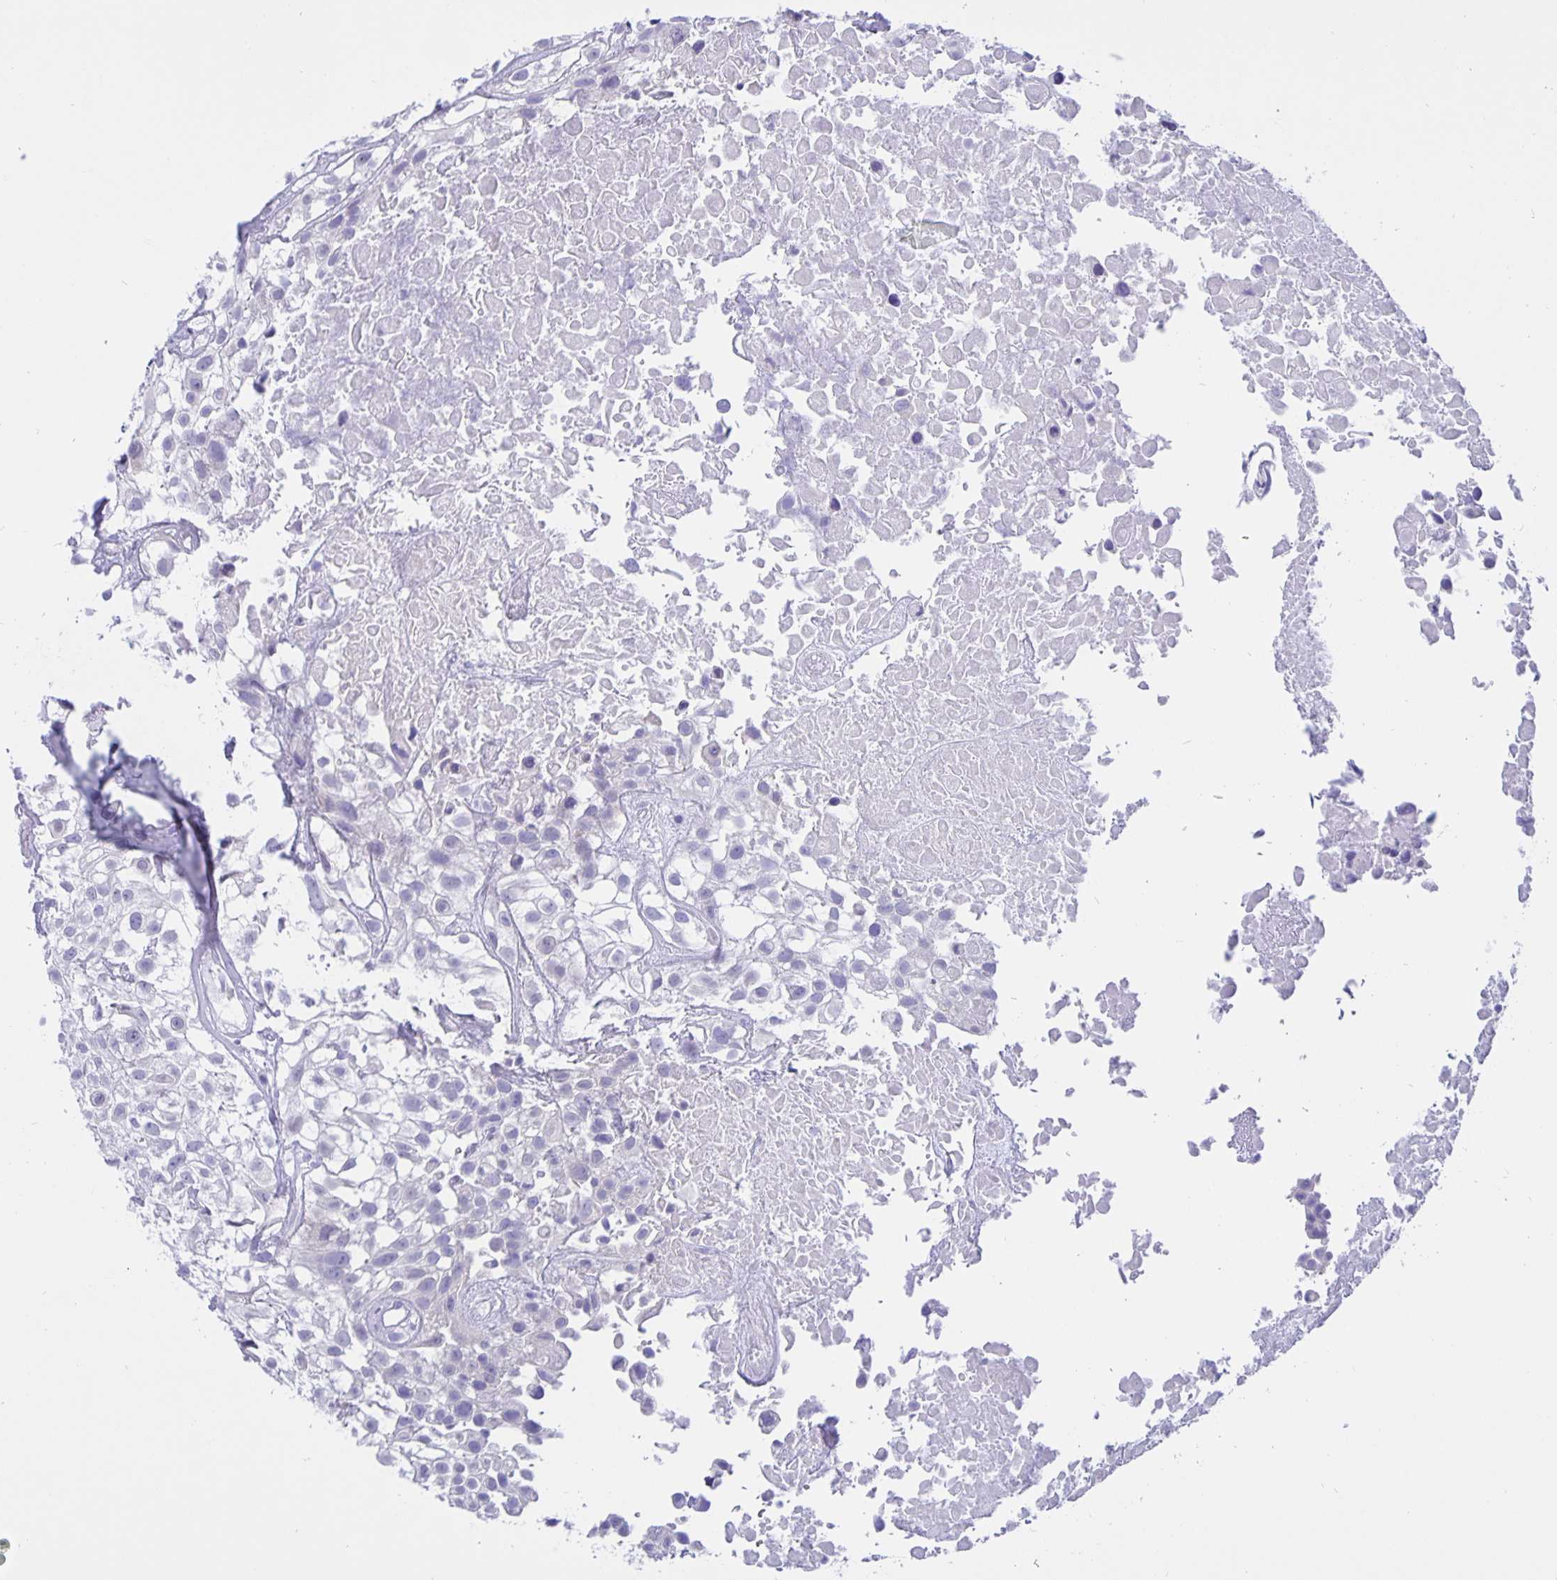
{"staining": {"intensity": "negative", "quantity": "none", "location": "none"}, "tissue": "urothelial cancer", "cell_type": "Tumor cells", "image_type": "cancer", "snomed": [{"axis": "morphology", "description": "Urothelial carcinoma, High grade"}, {"axis": "topography", "description": "Urinary bladder"}], "caption": "High magnification brightfield microscopy of urothelial carcinoma (high-grade) stained with DAB (brown) and counterstained with hematoxylin (blue): tumor cells show no significant expression.", "gene": "ERMN", "patient": {"sex": "male", "age": 56}}